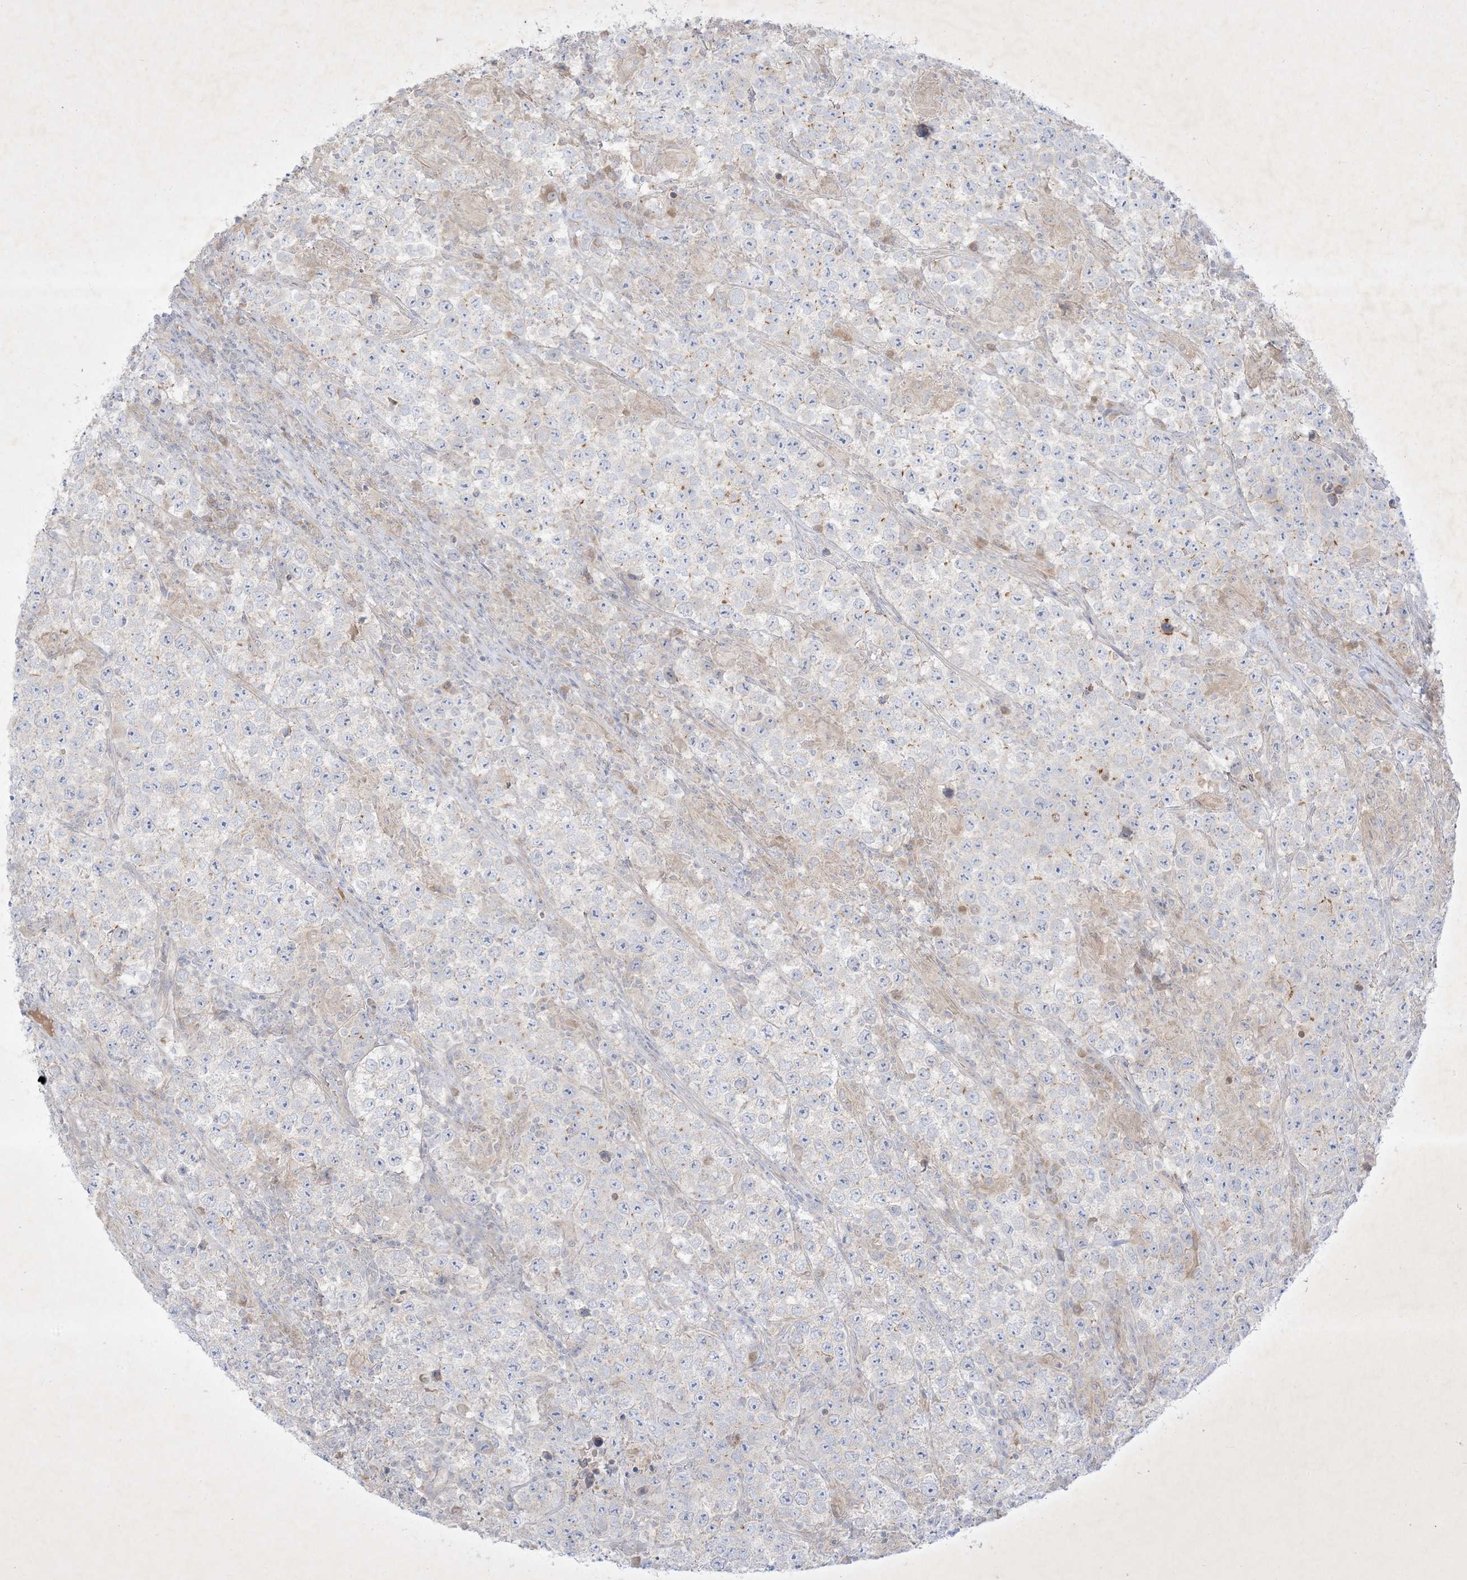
{"staining": {"intensity": "negative", "quantity": "none", "location": "none"}, "tissue": "testis cancer", "cell_type": "Tumor cells", "image_type": "cancer", "snomed": [{"axis": "morphology", "description": "Normal tissue, NOS"}, {"axis": "morphology", "description": "Urothelial carcinoma, High grade"}, {"axis": "morphology", "description": "Seminoma, NOS"}, {"axis": "morphology", "description": "Carcinoma, Embryonal, NOS"}, {"axis": "topography", "description": "Urinary bladder"}, {"axis": "topography", "description": "Testis"}], "caption": "This is a photomicrograph of IHC staining of testis cancer, which shows no expression in tumor cells. (DAB immunohistochemistry (IHC) with hematoxylin counter stain).", "gene": "PLEKHA3", "patient": {"sex": "male", "age": 41}}